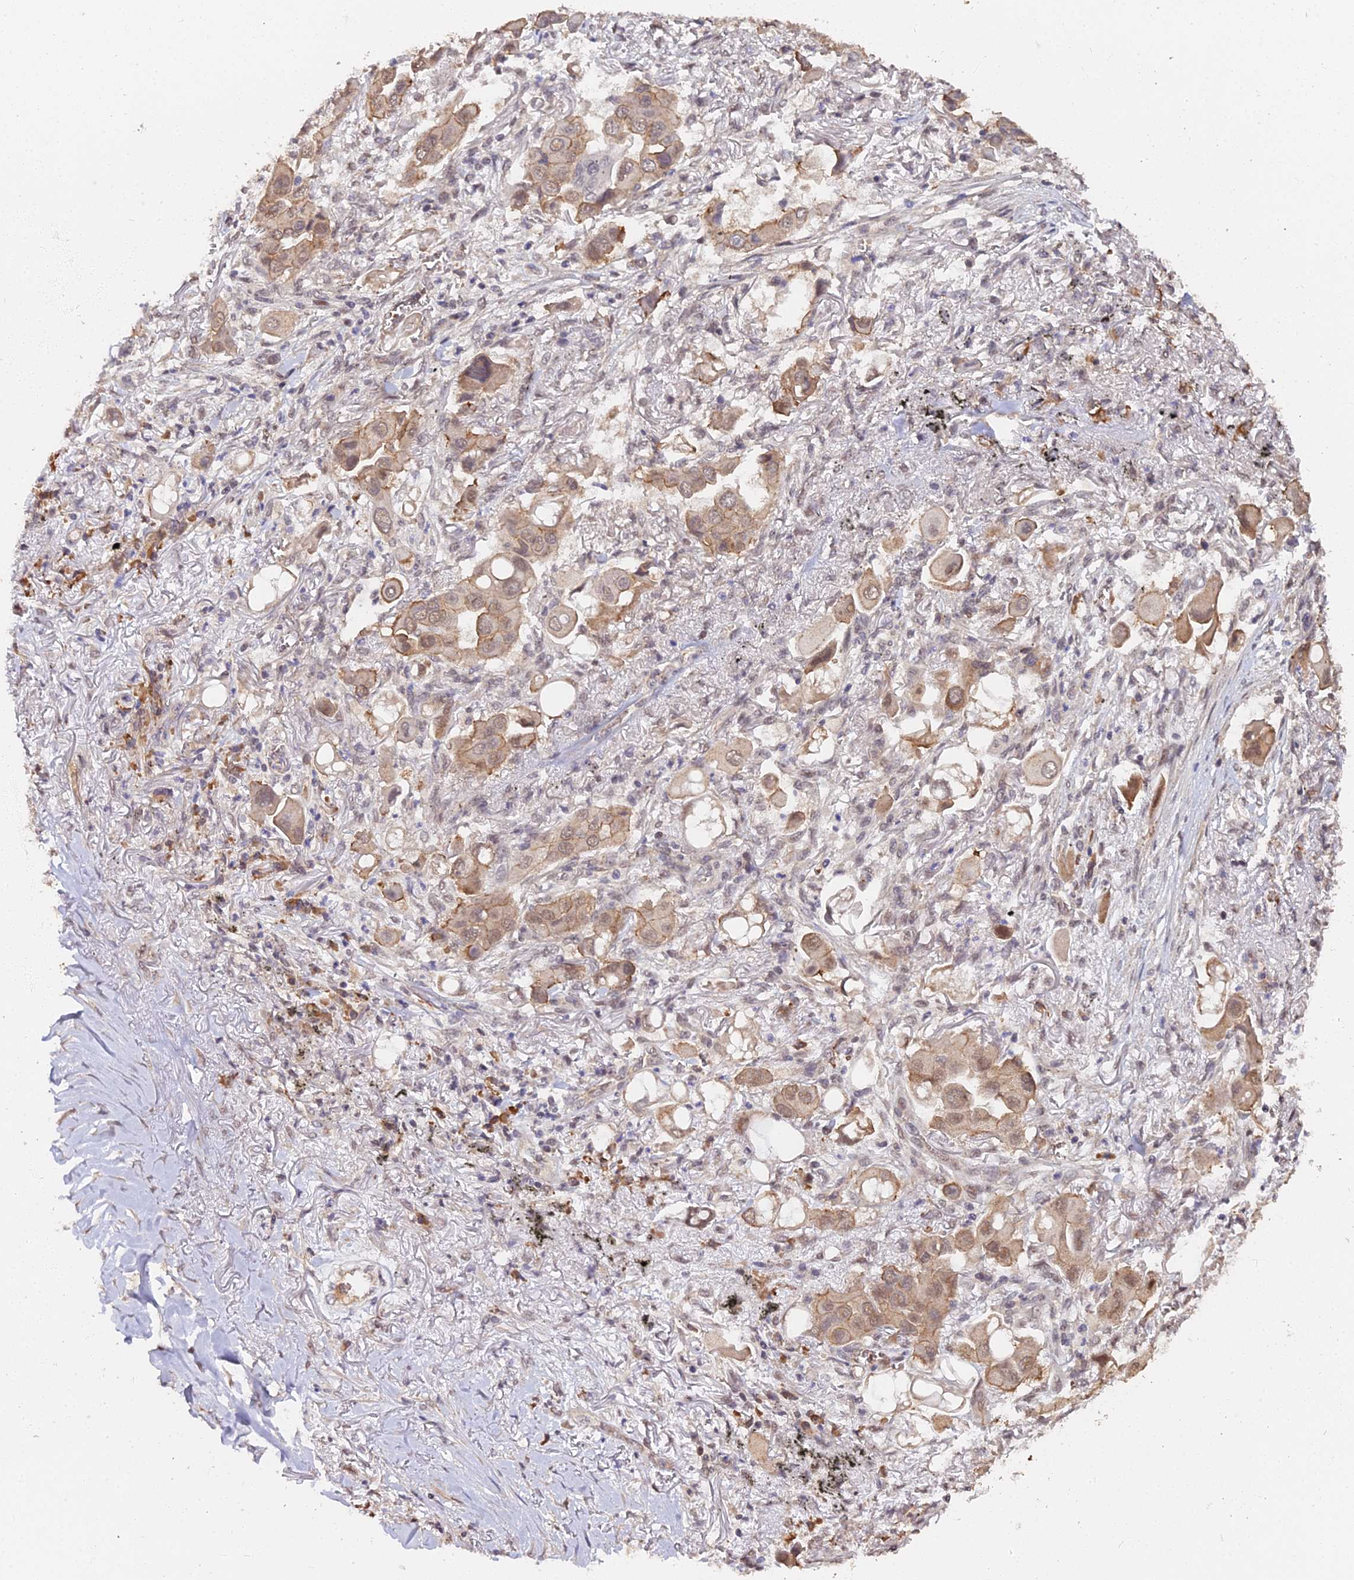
{"staining": {"intensity": "moderate", "quantity": "<25%", "location": "cytoplasmic/membranous,nuclear"}, "tissue": "lung cancer", "cell_type": "Tumor cells", "image_type": "cancer", "snomed": [{"axis": "morphology", "description": "Adenocarcinoma, NOS"}, {"axis": "topography", "description": "Lung"}], "caption": "This is a histology image of IHC staining of lung adenocarcinoma, which shows moderate staining in the cytoplasmic/membranous and nuclear of tumor cells.", "gene": "ZDBF2", "patient": {"sex": "female", "age": 76}}